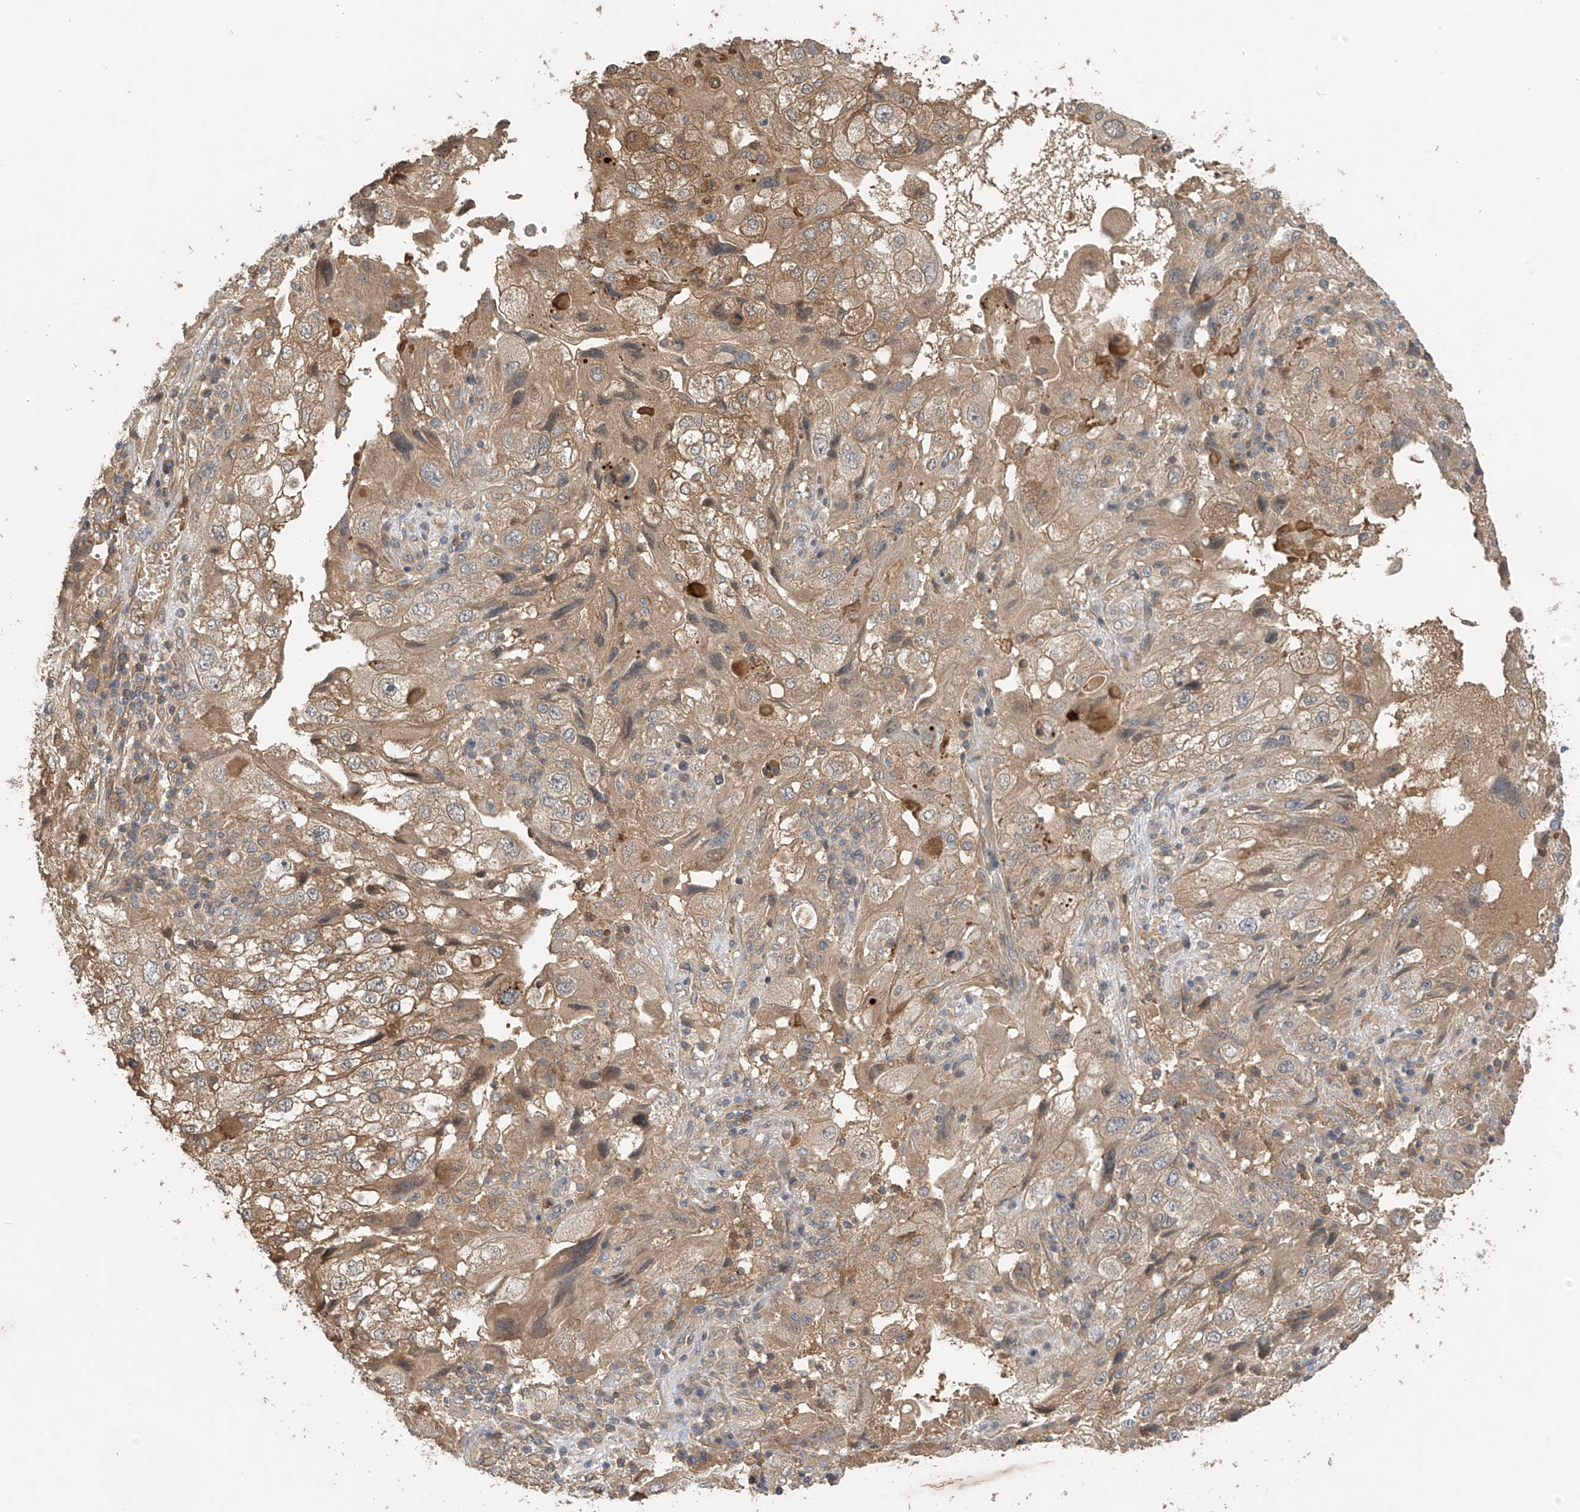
{"staining": {"intensity": "moderate", "quantity": "25%-75%", "location": "cytoplasmic/membranous"}, "tissue": "endometrial cancer", "cell_type": "Tumor cells", "image_type": "cancer", "snomed": [{"axis": "morphology", "description": "Adenocarcinoma, NOS"}, {"axis": "topography", "description": "Endometrium"}], "caption": "The photomicrograph reveals a brown stain indicating the presence of a protein in the cytoplasmic/membranous of tumor cells in adenocarcinoma (endometrial). (IHC, brightfield microscopy, high magnification).", "gene": "CACNA2D4", "patient": {"sex": "female", "age": 49}}